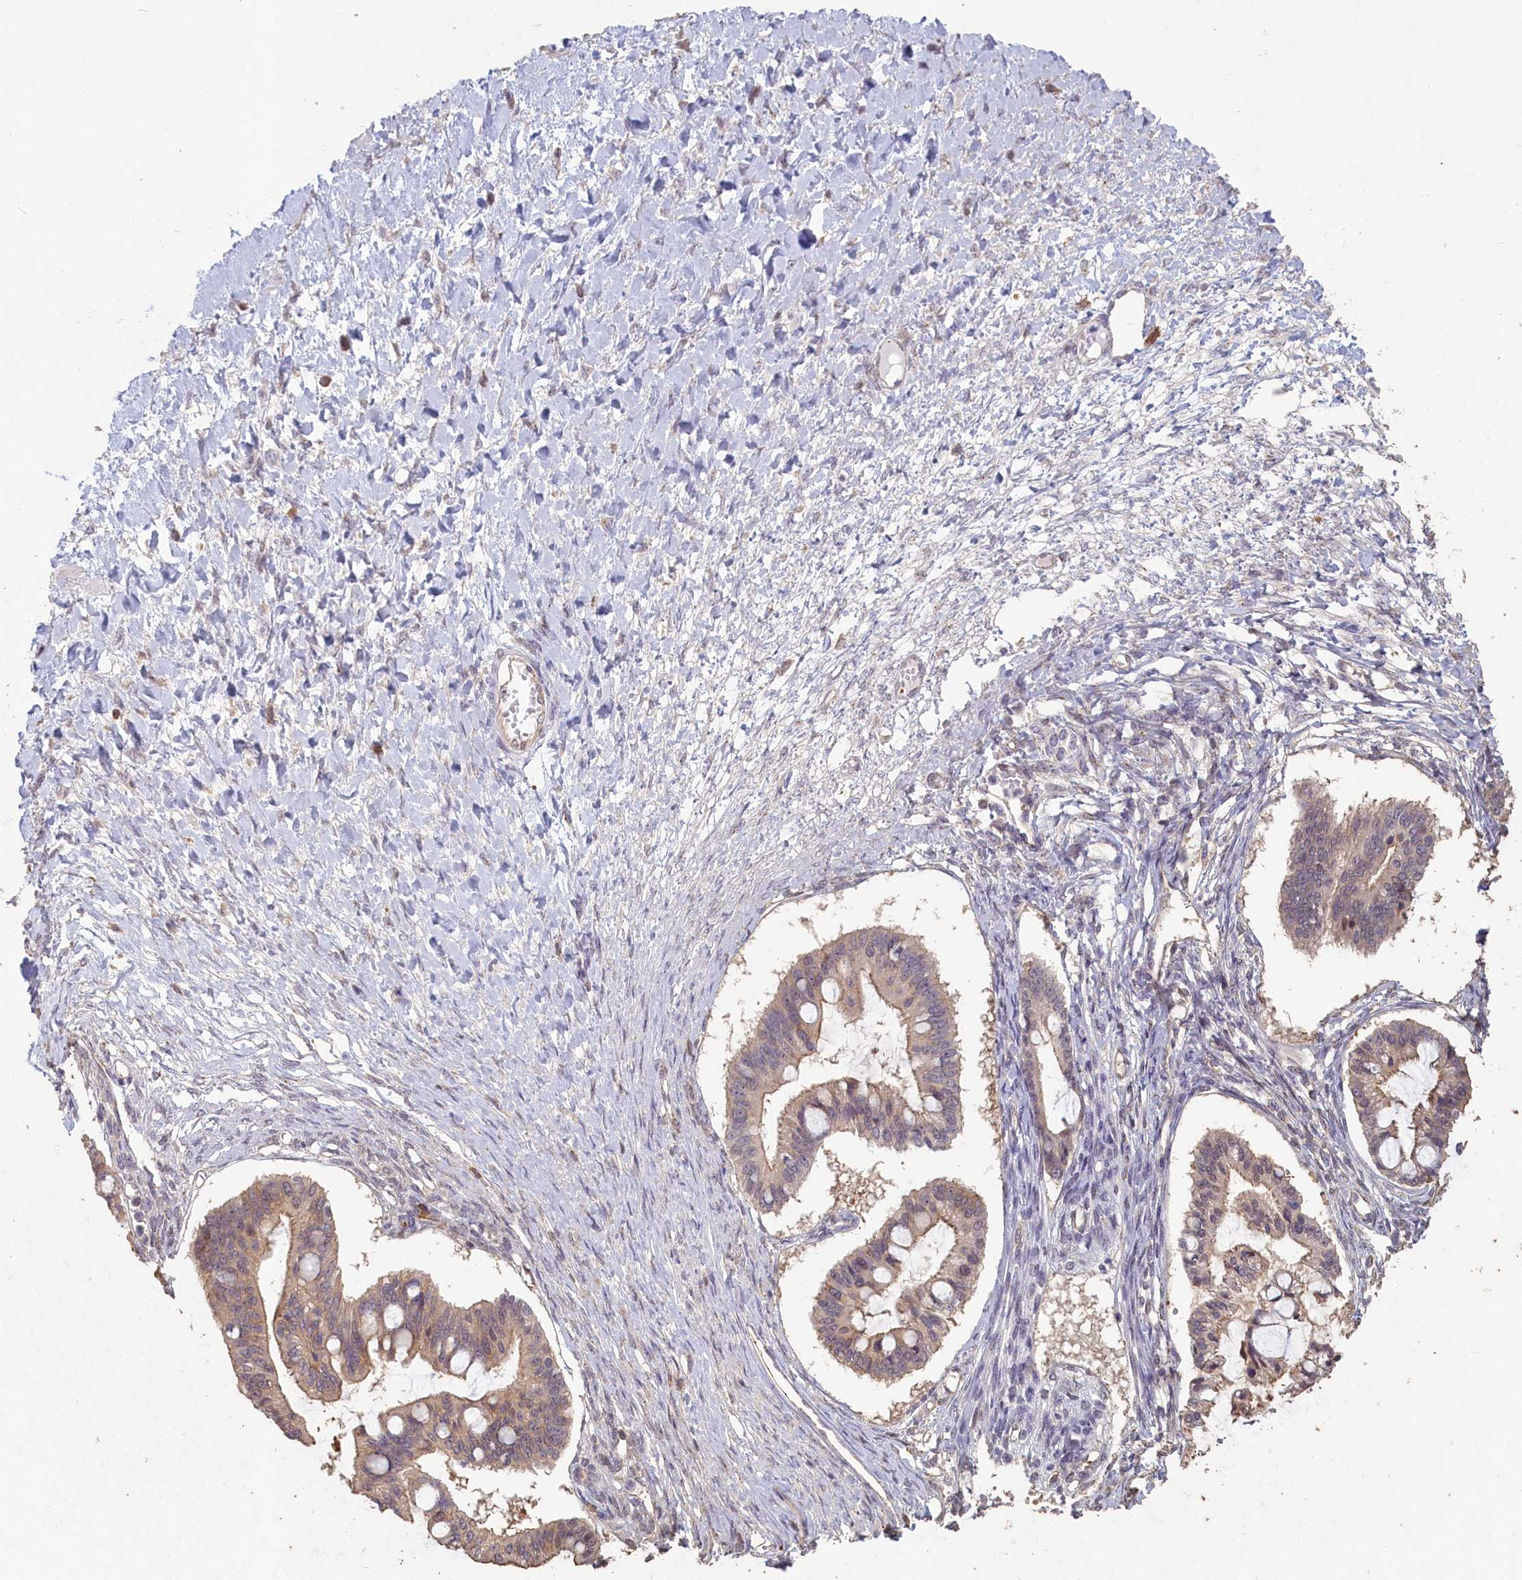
{"staining": {"intensity": "weak", "quantity": "<25%", "location": "cytoplasmic/membranous"}, "tissue": "ovarian cancer", "cell_type": "Tumor cells", "image_type": "cancer", "snomed": [{"axis": "morphology", "description": "Cystadenocarcinoma, mucinous, NOS"}, {"axis": "topography", "description": "Ovary"}], "caption": "Protein analysis of mucinous cystadenocarcinoma (ovarian) displays no significant positivity in tumor cells.", "gene": "MADD", "patient": {"sex": "female", "age": 73}}